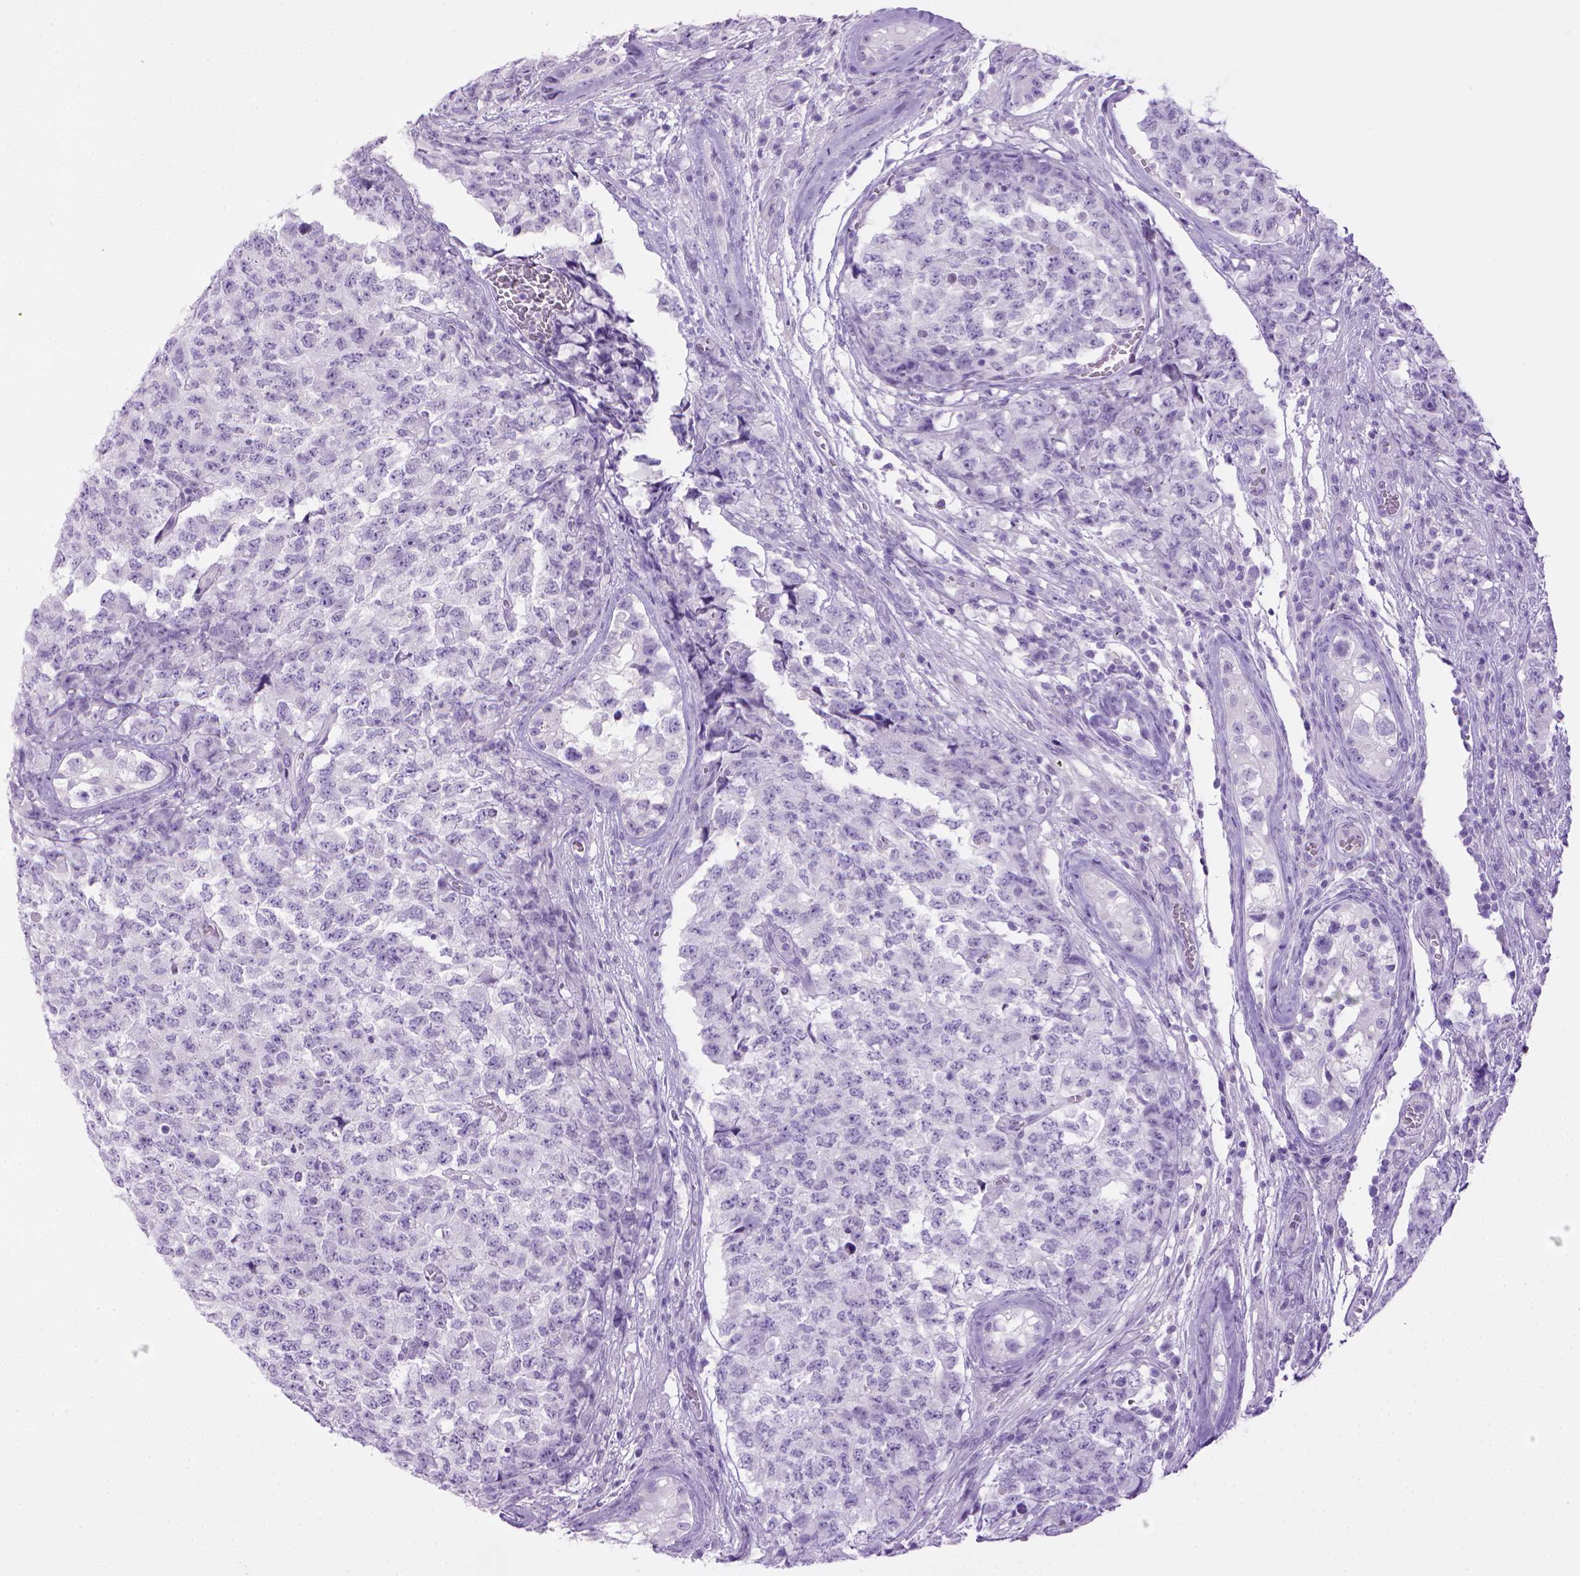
{"staining": {"intensity": "negative", "quantity": "none", "location": "none"}, "tissue": "testis cancer", "cell_type": "Tumor cells", "image_type": "cancer", "snomed": [{"axis": "morphology", "description": "Carcinoma, Embryonal, NOS"}, {"axis": "topography", "description": "Testis"}], "caption": "Tumor cells show no significant expression in embryonal carcinoma (testis).", "gene": "SGCG", "patient": {"sex": "male", "age": 23}}